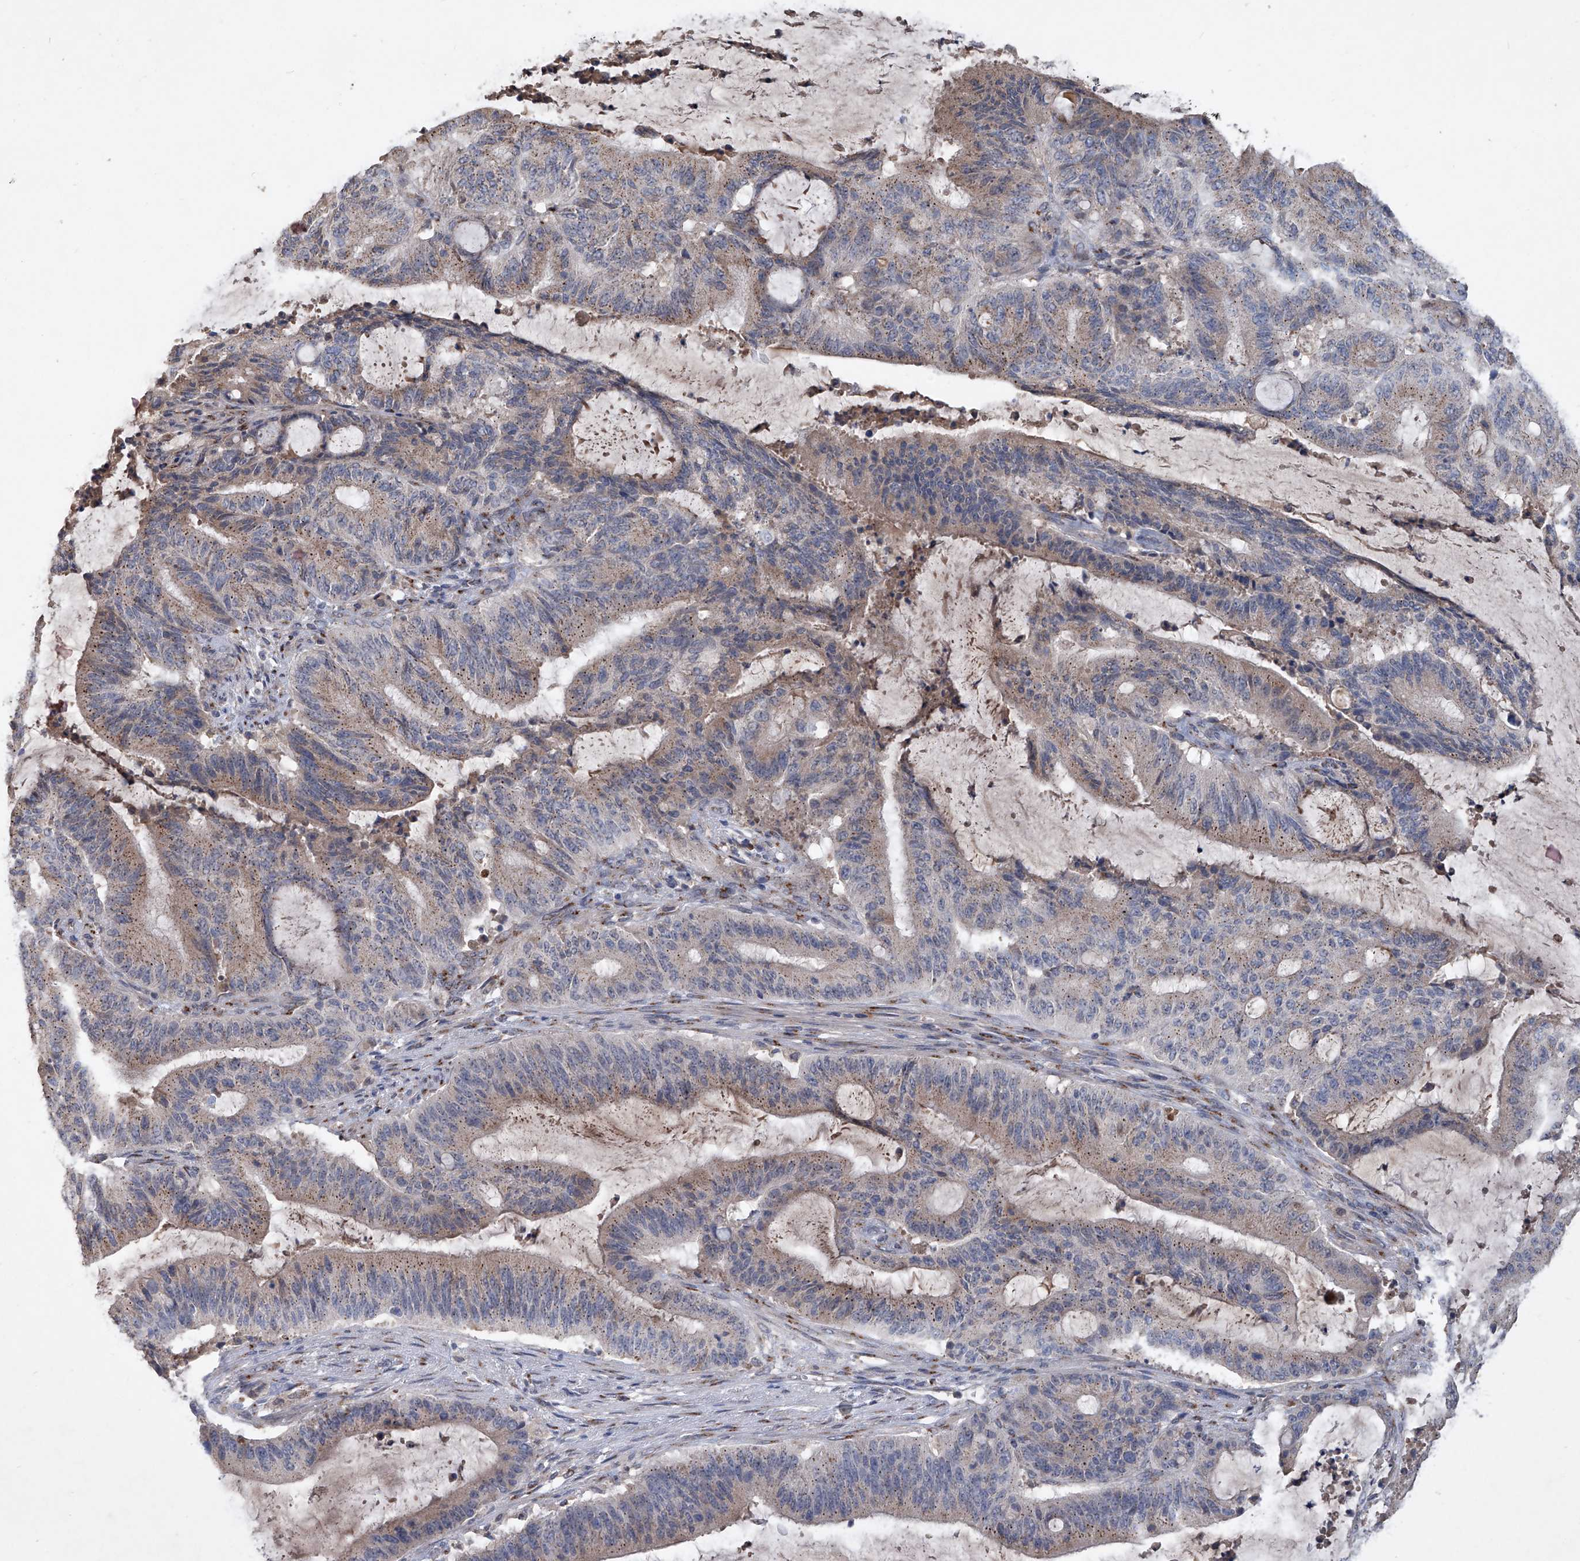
{"staining": {"intensity": "weak", "quantity": ">75%", "location": "cytoplasmic/membranous"}, "tissue": "liver cancer", "cell_type": "Tumor cells", "image_type": "cancer", "snomed": [{"axis": "morphology", "description": "Normal tissue, NOS"}, {"axis": "morphology", "description": "Cholangiocarcinoma"}, {"axis": "topography", "description": "Liver"}, {"axis": "topography", "description": "Peripheral nerve tissue"}], "caption": "Liver cholangiocarcinoma was stained to show a protein in brown. There is low levels of weak cytoplasmic/membranous expression in approximately >75% of tumor cells.", "gene": "PCSK5", "patient": {"sex": "female", "age": 73}}